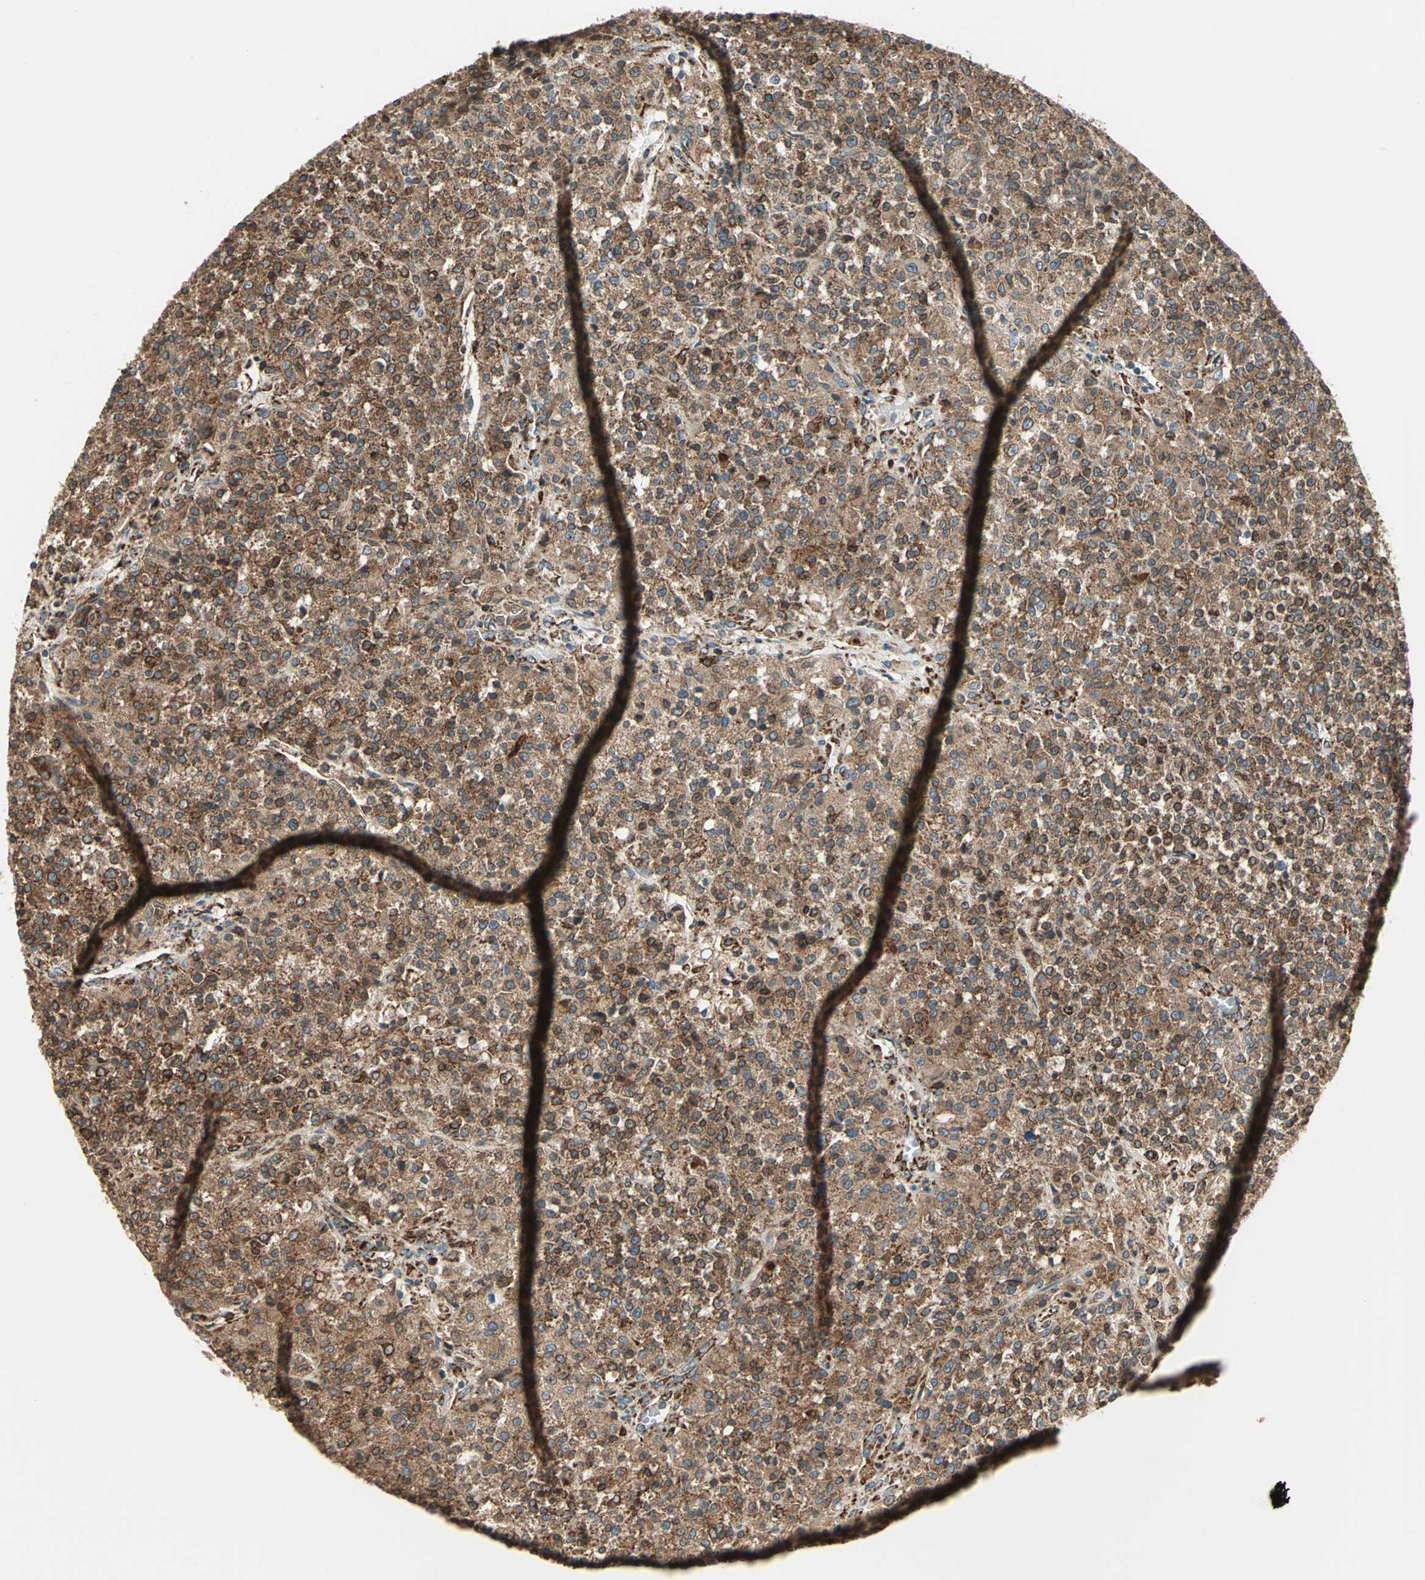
{"staining": {"intensity": "strong", "quantity": ">75%", "location": "cytoplasmic/membranous"}, "tissue": "testis cancer", "cell_type": "Tumor cells", "image_type": "cancer", "snomed": [{"axis": "morphology", "description": "Seminoma, NOS"}, {"axis": "topography", "description": "Testis"}], "caption": "The image exhibits staining of seminoma (testis), revealing strong cytoplasmic/membranous protein staining (brown color) within tumor cells.", "gene": "PDIA4", "patient": {"sex": "male", "age": 59}}